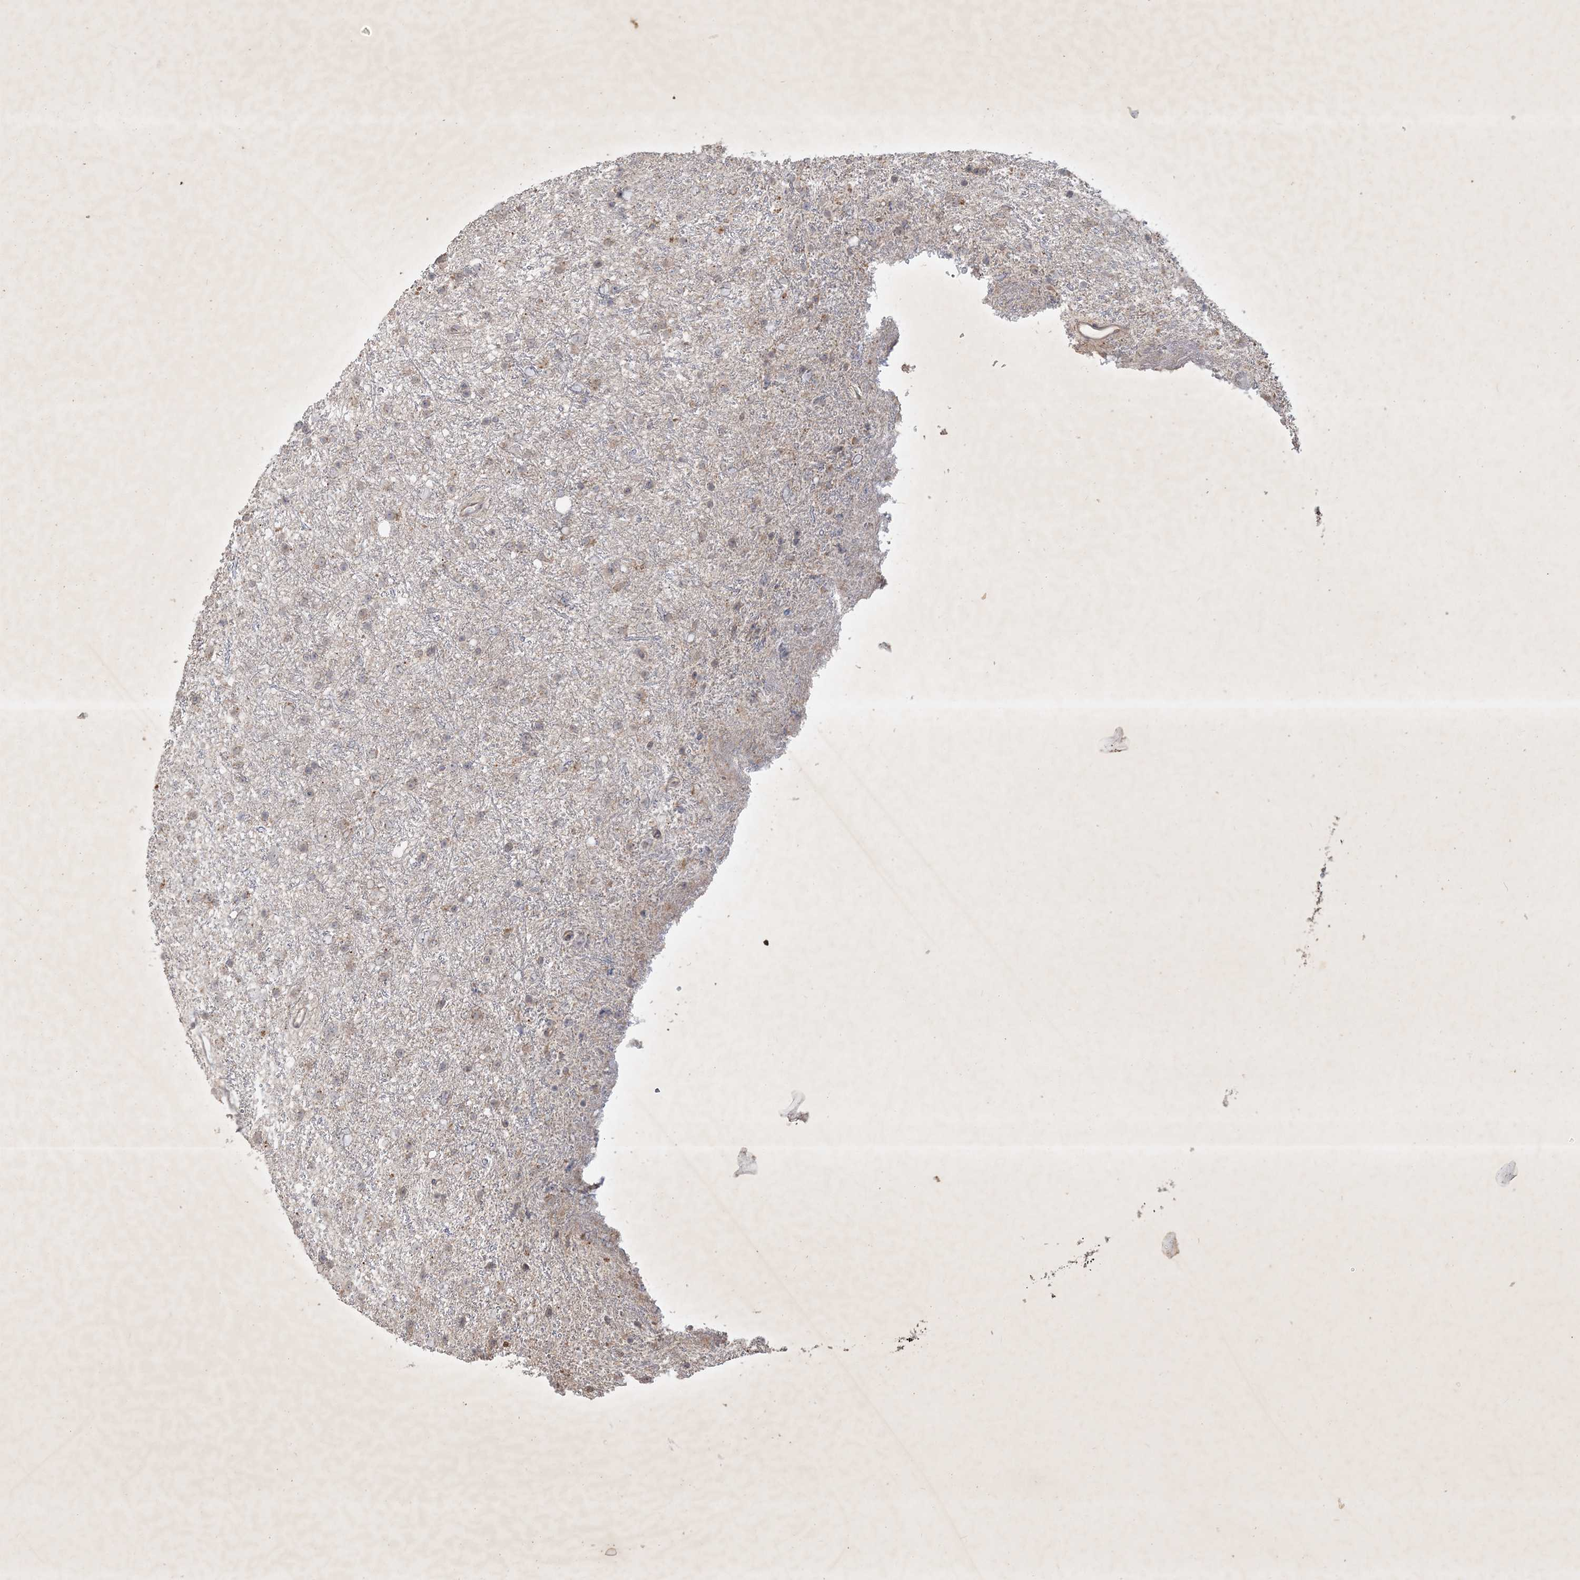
{"staining": {"intensity": "negative", "quantity": "none", "location": "none"}, "tissue": "glioma", "cell_type": "Tumor cells", "image_type": "cancer", "snomed": [{"axis": "morphology", "description": "Glioma, malignant, Low grade"}, {"axis": "topography", "description": "Cerebral cortex"}], "caption": "This is an IHC micrograph of low-grade glioma (malignant). There is no expression in tumor cells.", "gene": "BOD1", "patient": {"sex": "female", "age": 39}}